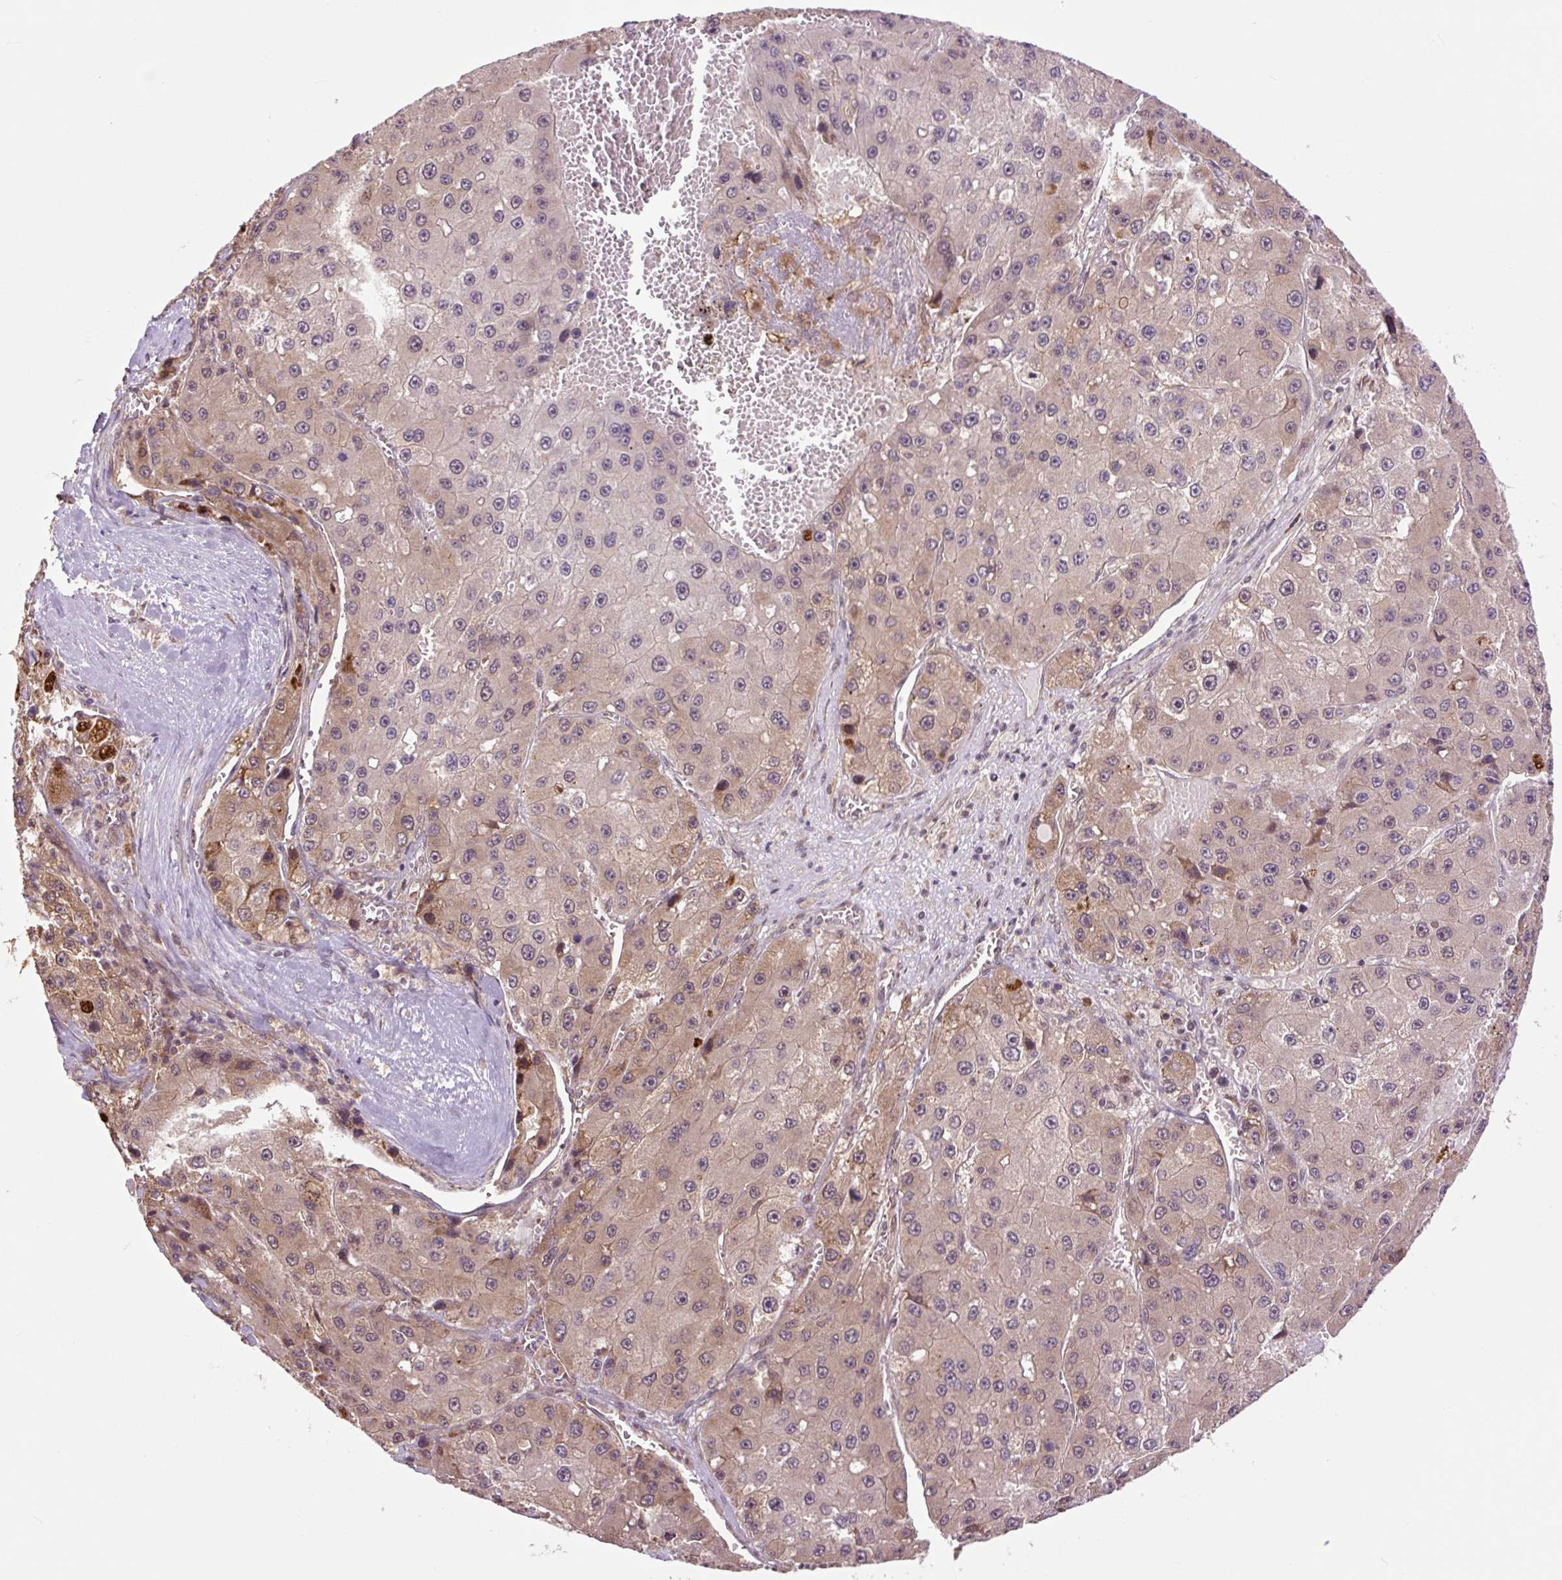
{"staining": {"intensity": "weak", "quantity": "25%-75%", "location": "cytoplasmic/membranous"}, "tissue": "liver cancer", "cell_type": "Tumor cells", "image_type": "cancer", "snomed": [{"axis": "morphology", "description": "Carcinoma, Hepatocellular, NOS"}, {"axis": "topography", "description": "Liver"}], "caption": "A micrograph of hepatocellular carcinoma (liver) stained for a protein shows weak cytoplasmic/membranous brown staining in tumor cells.", "gene": "TPT1", "patient": {"sex": "female", "age": 73}}